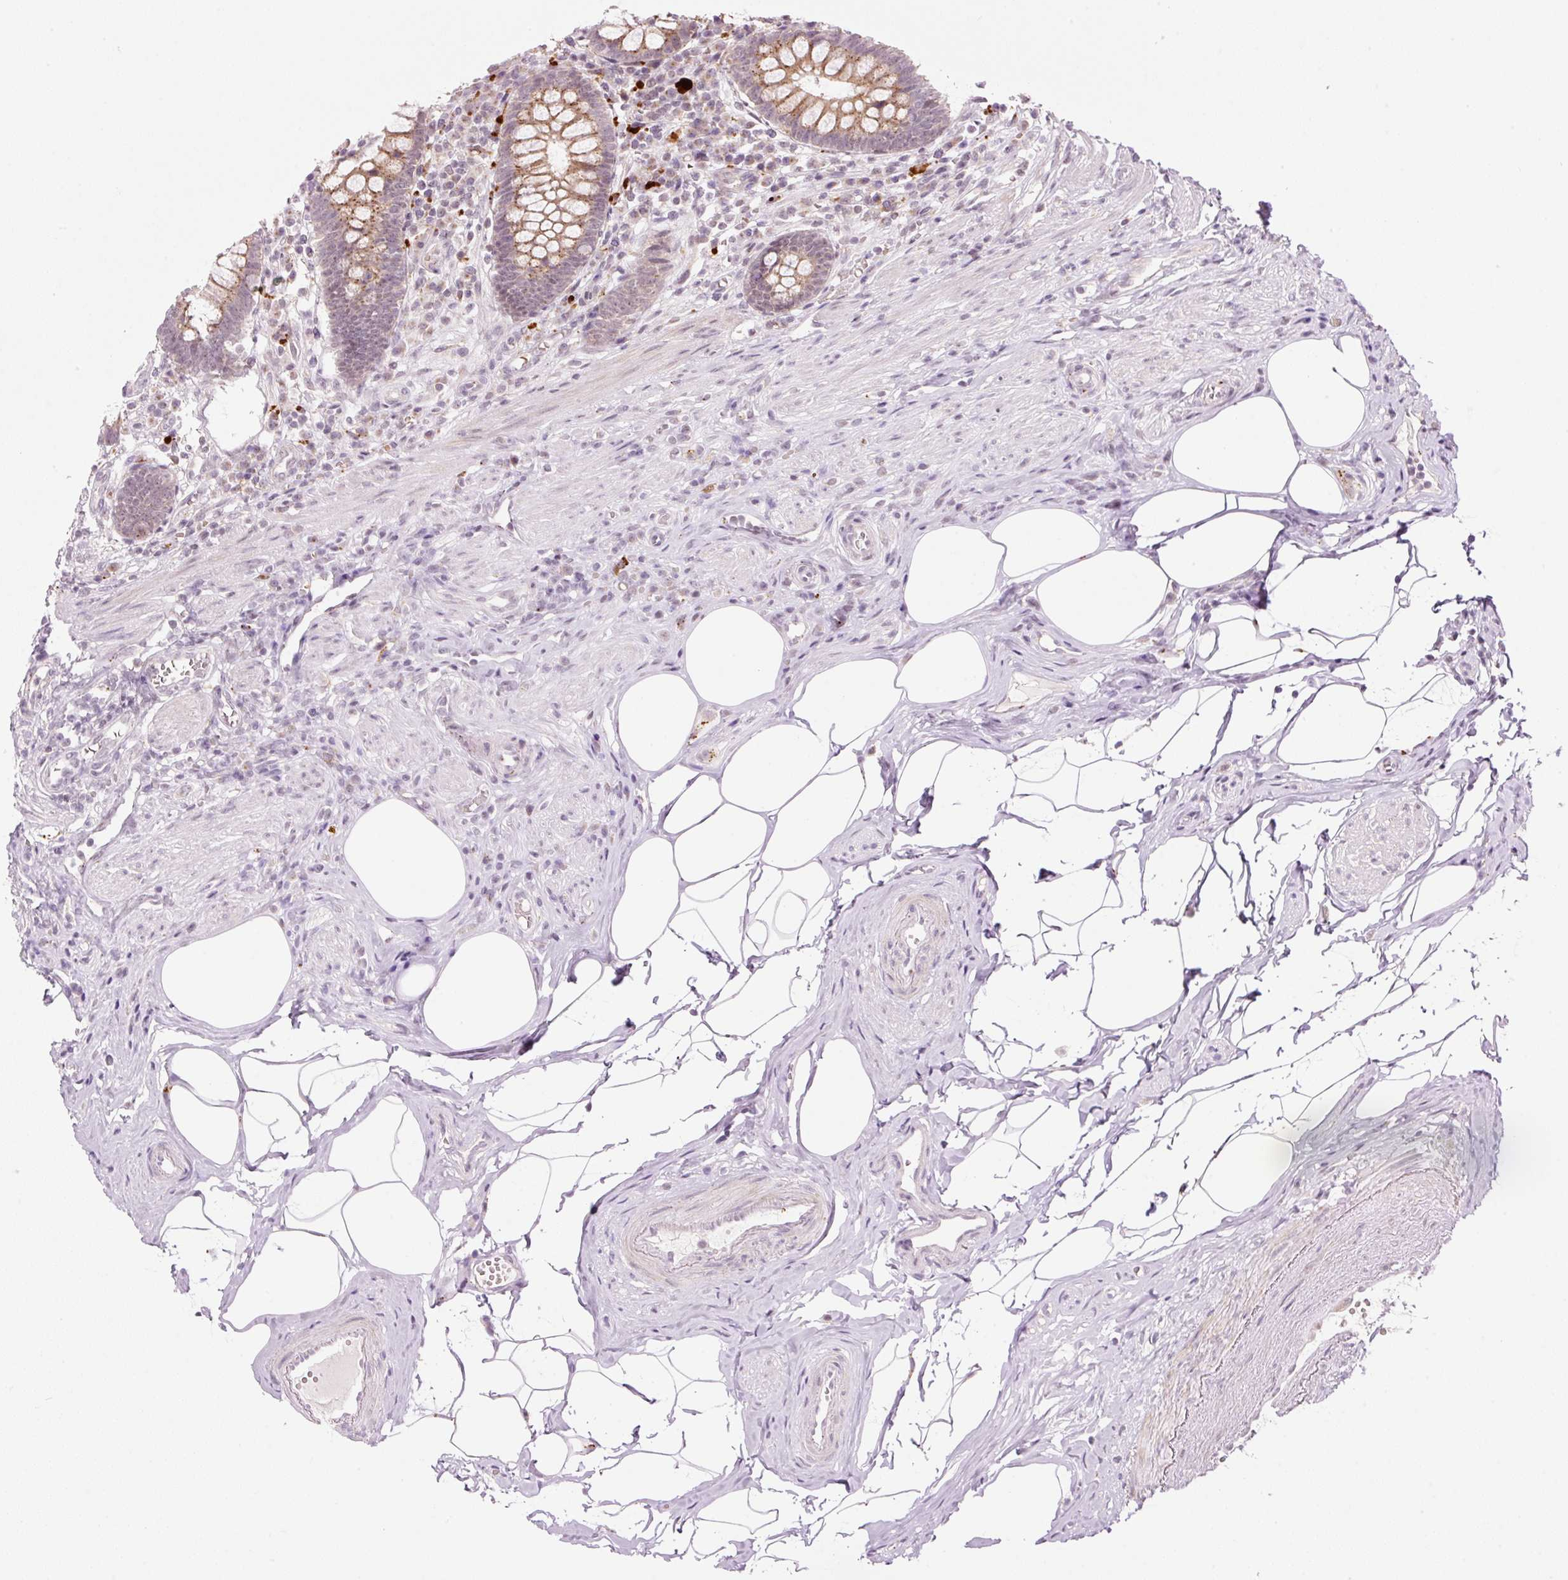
{"staining": {"intensity": "moderate", "quantity": ">75%", "location": "cytoplasmic/membranous"}, "tissue": "appendix", "cell_type": "Glandular cells", "image_type": "normal", "snomed": [{"axis": "morphology", "description": "Normal tissue, NOS"}, {"axis": "topography", "description": "Appendix"}], "caption": "Protein staining of unremarkable appendix demonstrates moderate cytoplasmic/membranous expression in approximately >75% of glandular cells. (DAB (3,3'-diaminobenzidine) IHC, brown staining for protein, blue staining for nuclei).", "gene": "ZNF639", "patient": {"sex": "female", "age": 56}}